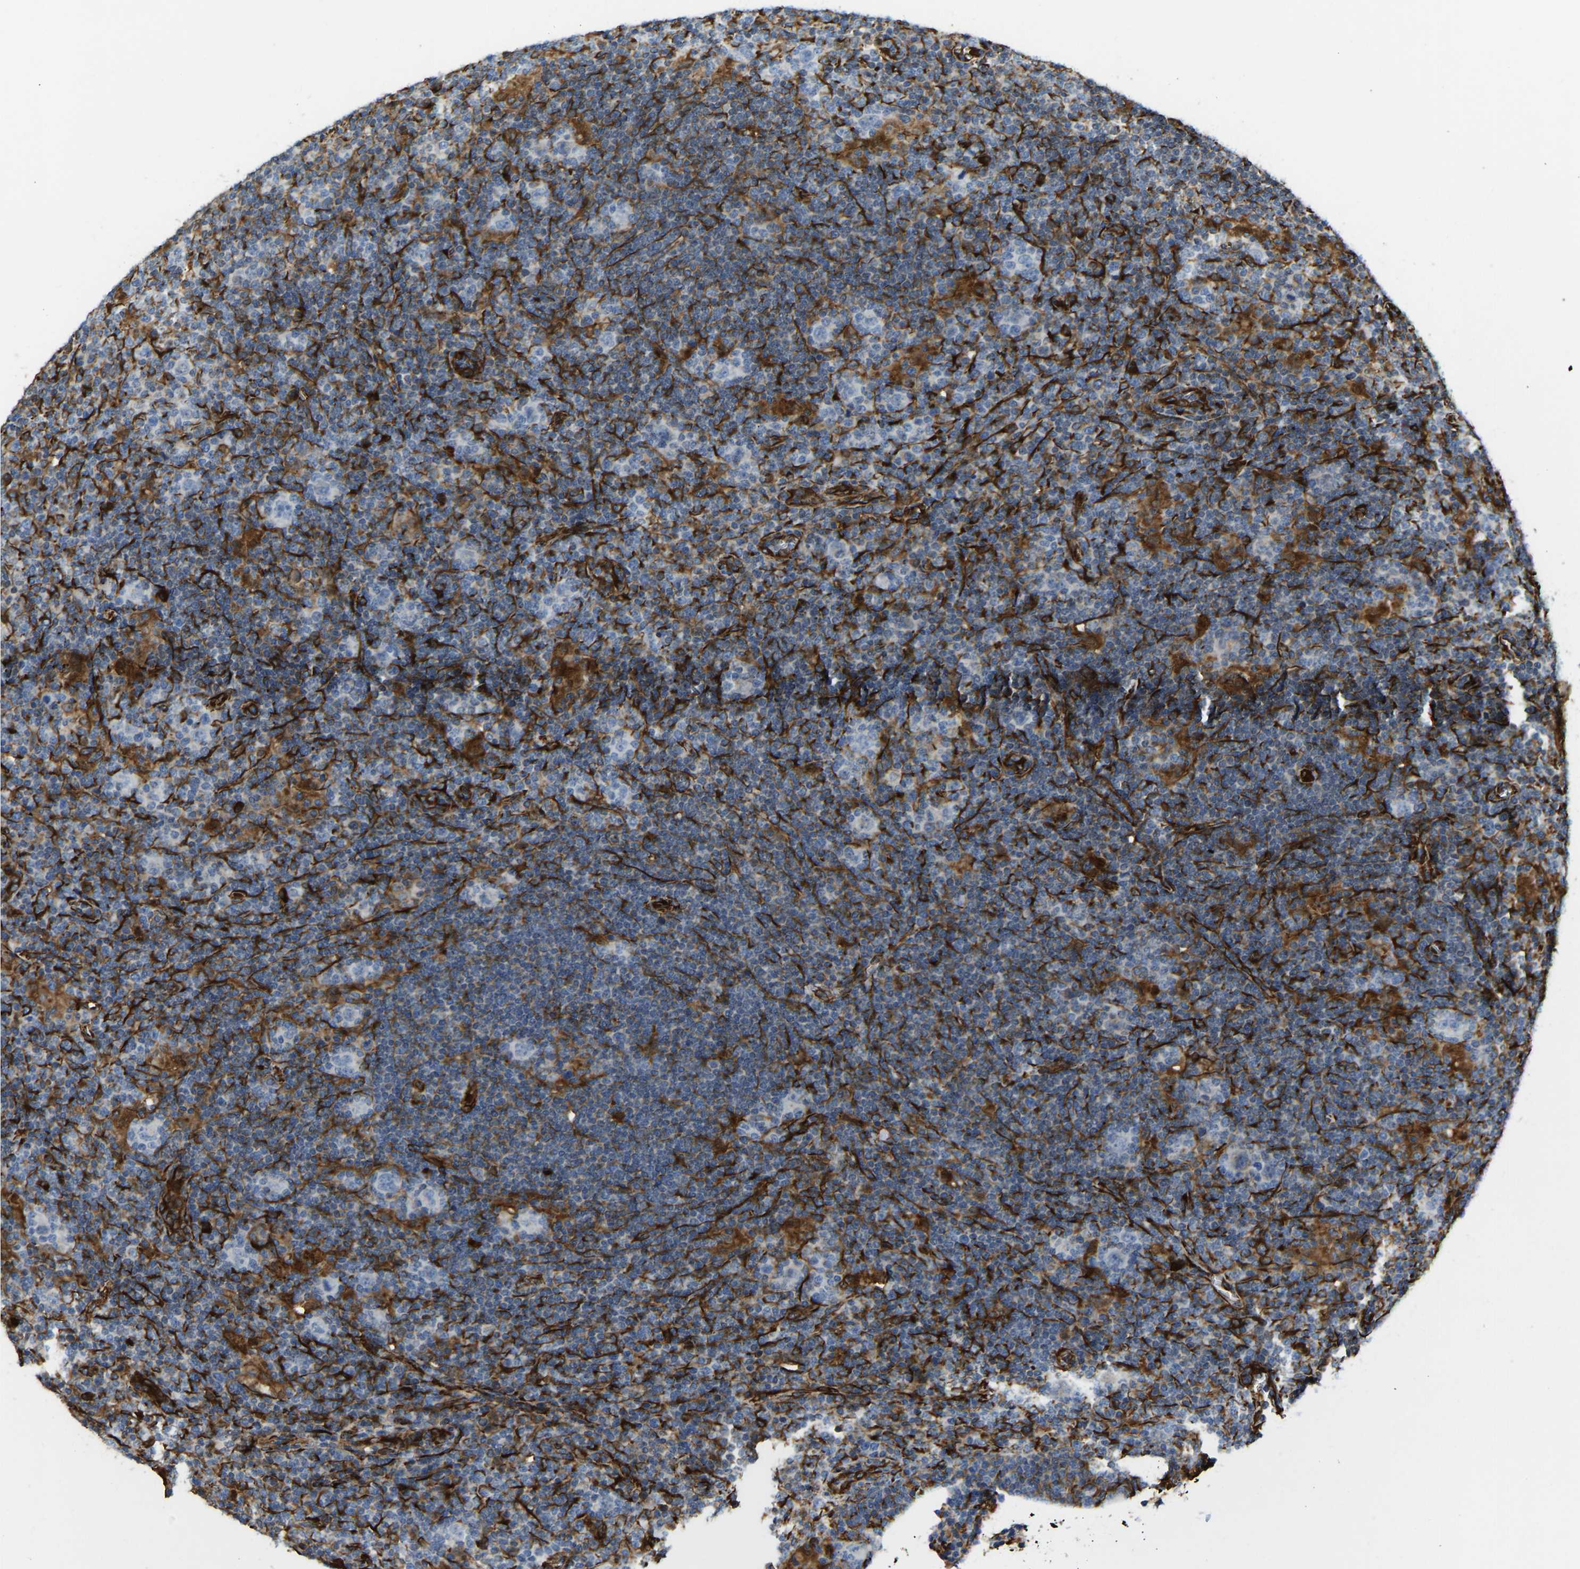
{"staining": {"intensity": "negative", "quantity": "none", "location": "none"}, "tissue": "lymphoma", "cell_type": "Tumor cells", "image_type": "cancer", "snomed": [{"axis": "morphology", "description": "Hodgkin's disease, NOS"}, {"axis": "topography", "description": "Lymph node"}], "caption": "Immunohistochemistry (IHC) image of lymphoma stained for a protein (brown), which displays no expression in tumor cells.", "gene": "BEX3", "patient": {"sex": "female", "age": 57}}